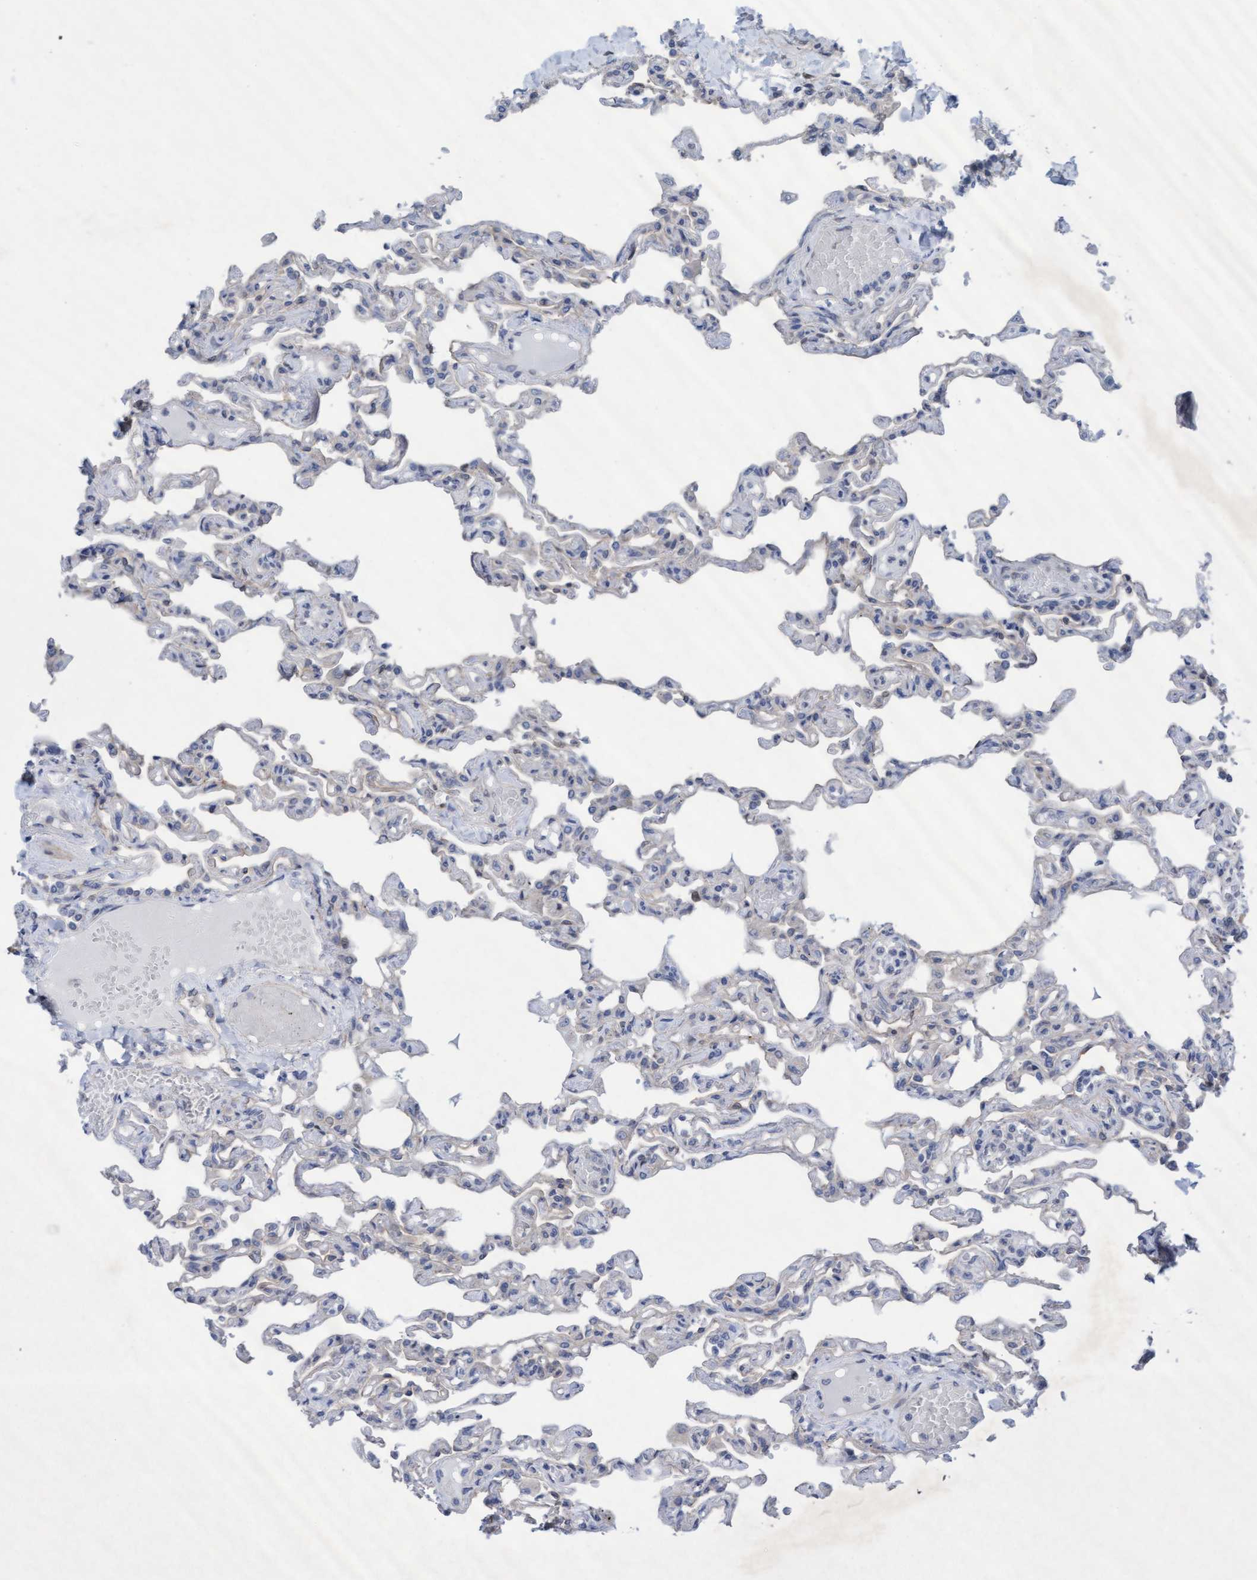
{"staining": {"intensity": "weak", "quantity": "25%-75%", "location": "cytoplasmic/membranous"}, "tissue": "lung", "cell_type": "Alveolar cells", "image_type": "normal", "snomed": [{"axis": "morphology", "description": "Normal tissue, NOS"}, {"axis": "topography", "description": "Lung"}], "caption": "Immunohistochemical staining of normal human lung demonstrates weak cytoplasmic/membranous protein expression in approximately 25%-75% of alveolar cells.", "gene": "PLCD1", "patient": {"sex": "male", "age": 21}}